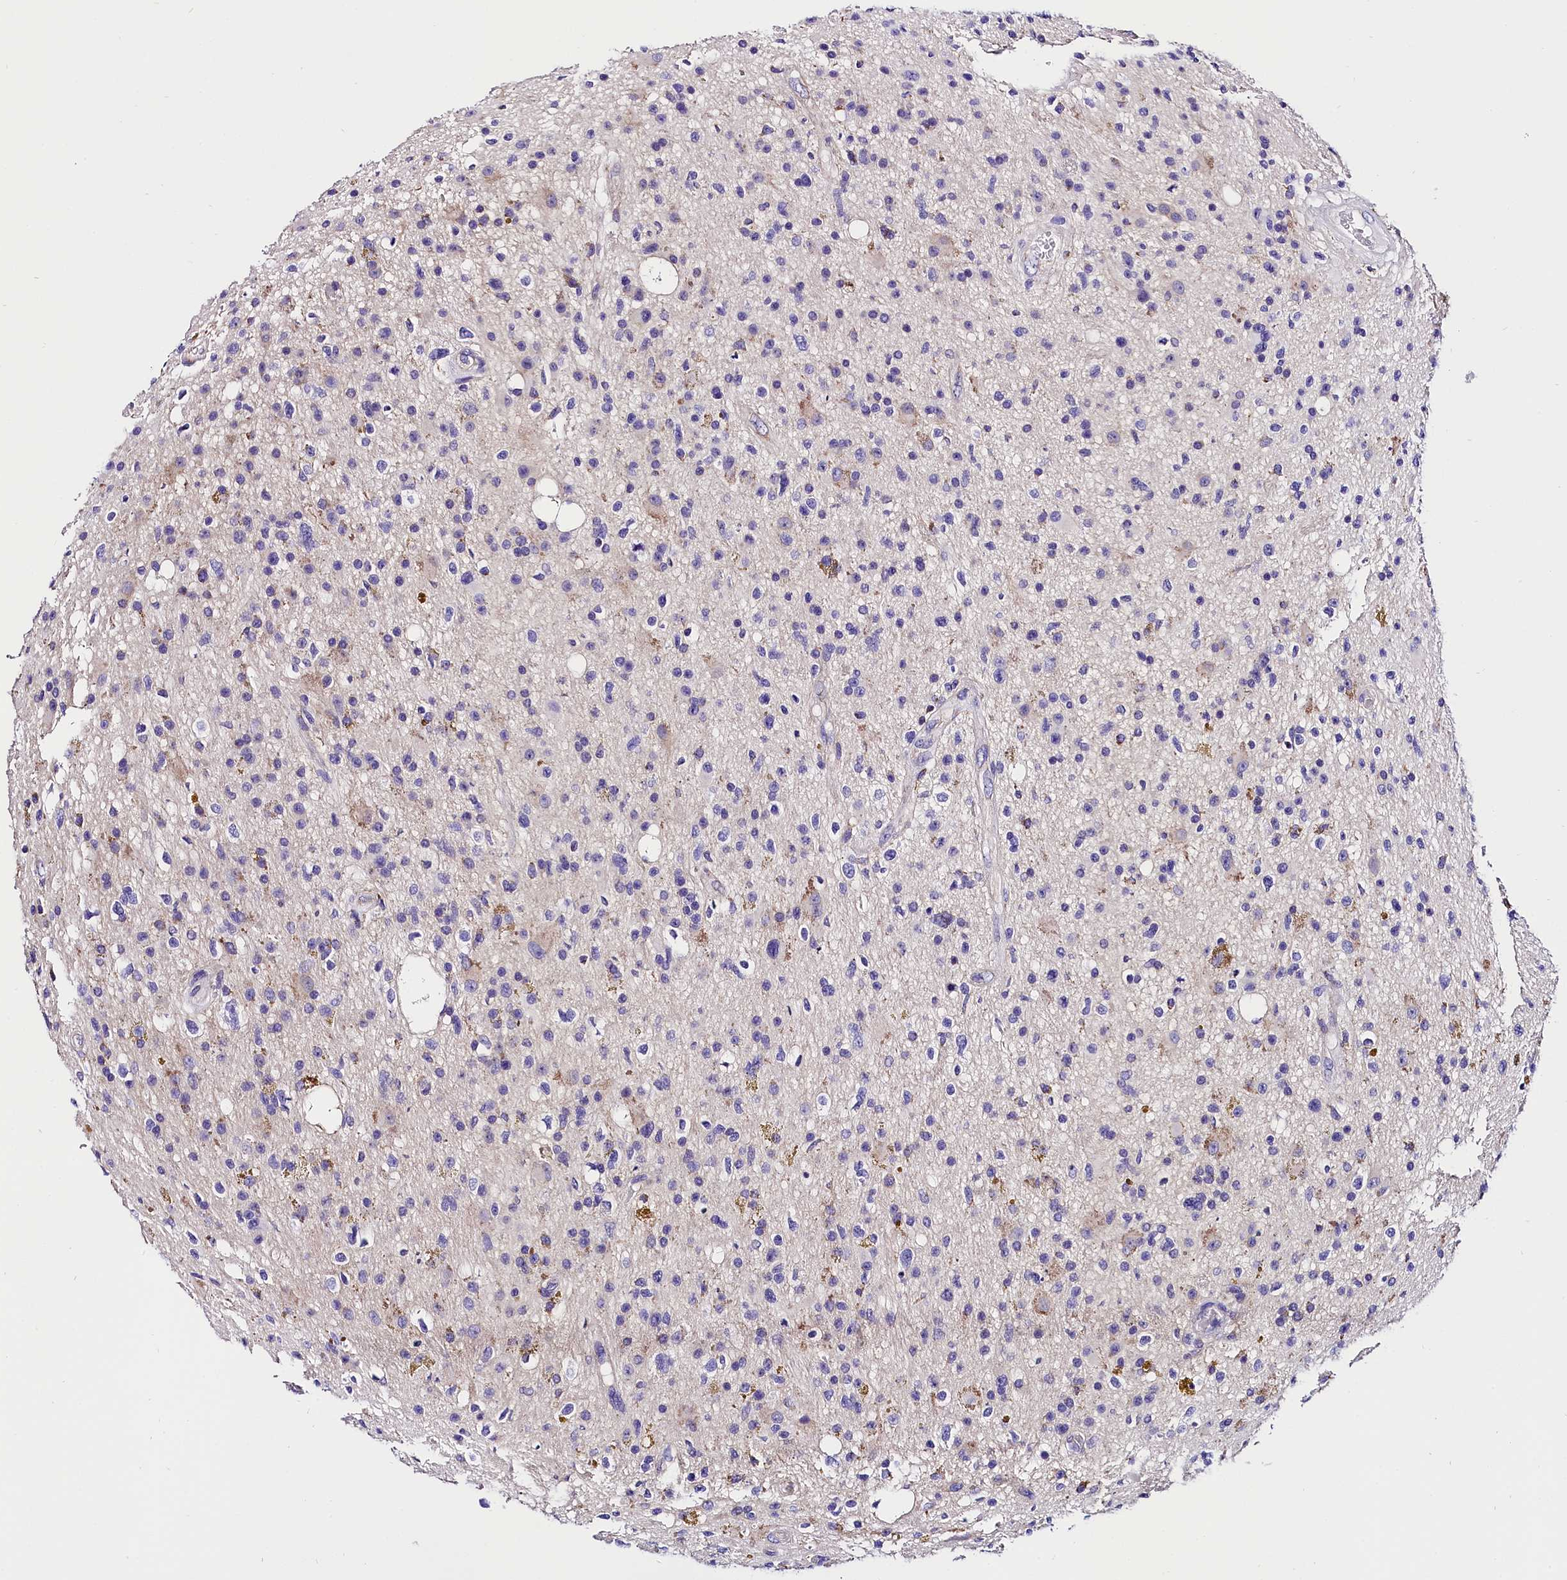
{"staining": {"intensity": "negative", "quantity": "none", "location": "none"}, "tissue": "glioma", "cell_type": "Tumor cells", "image_type": "cancer", "snomed": [{"axis": "morphology", "description": "Glioma, malignant, High grade"}, {"axis": "topography", "description": "Brain"}], "caption": "Tumor cells are negative for brown protein staining in glioma.", "gene": "ACAA2", "patient": {"sex": "male", "age": 33}}